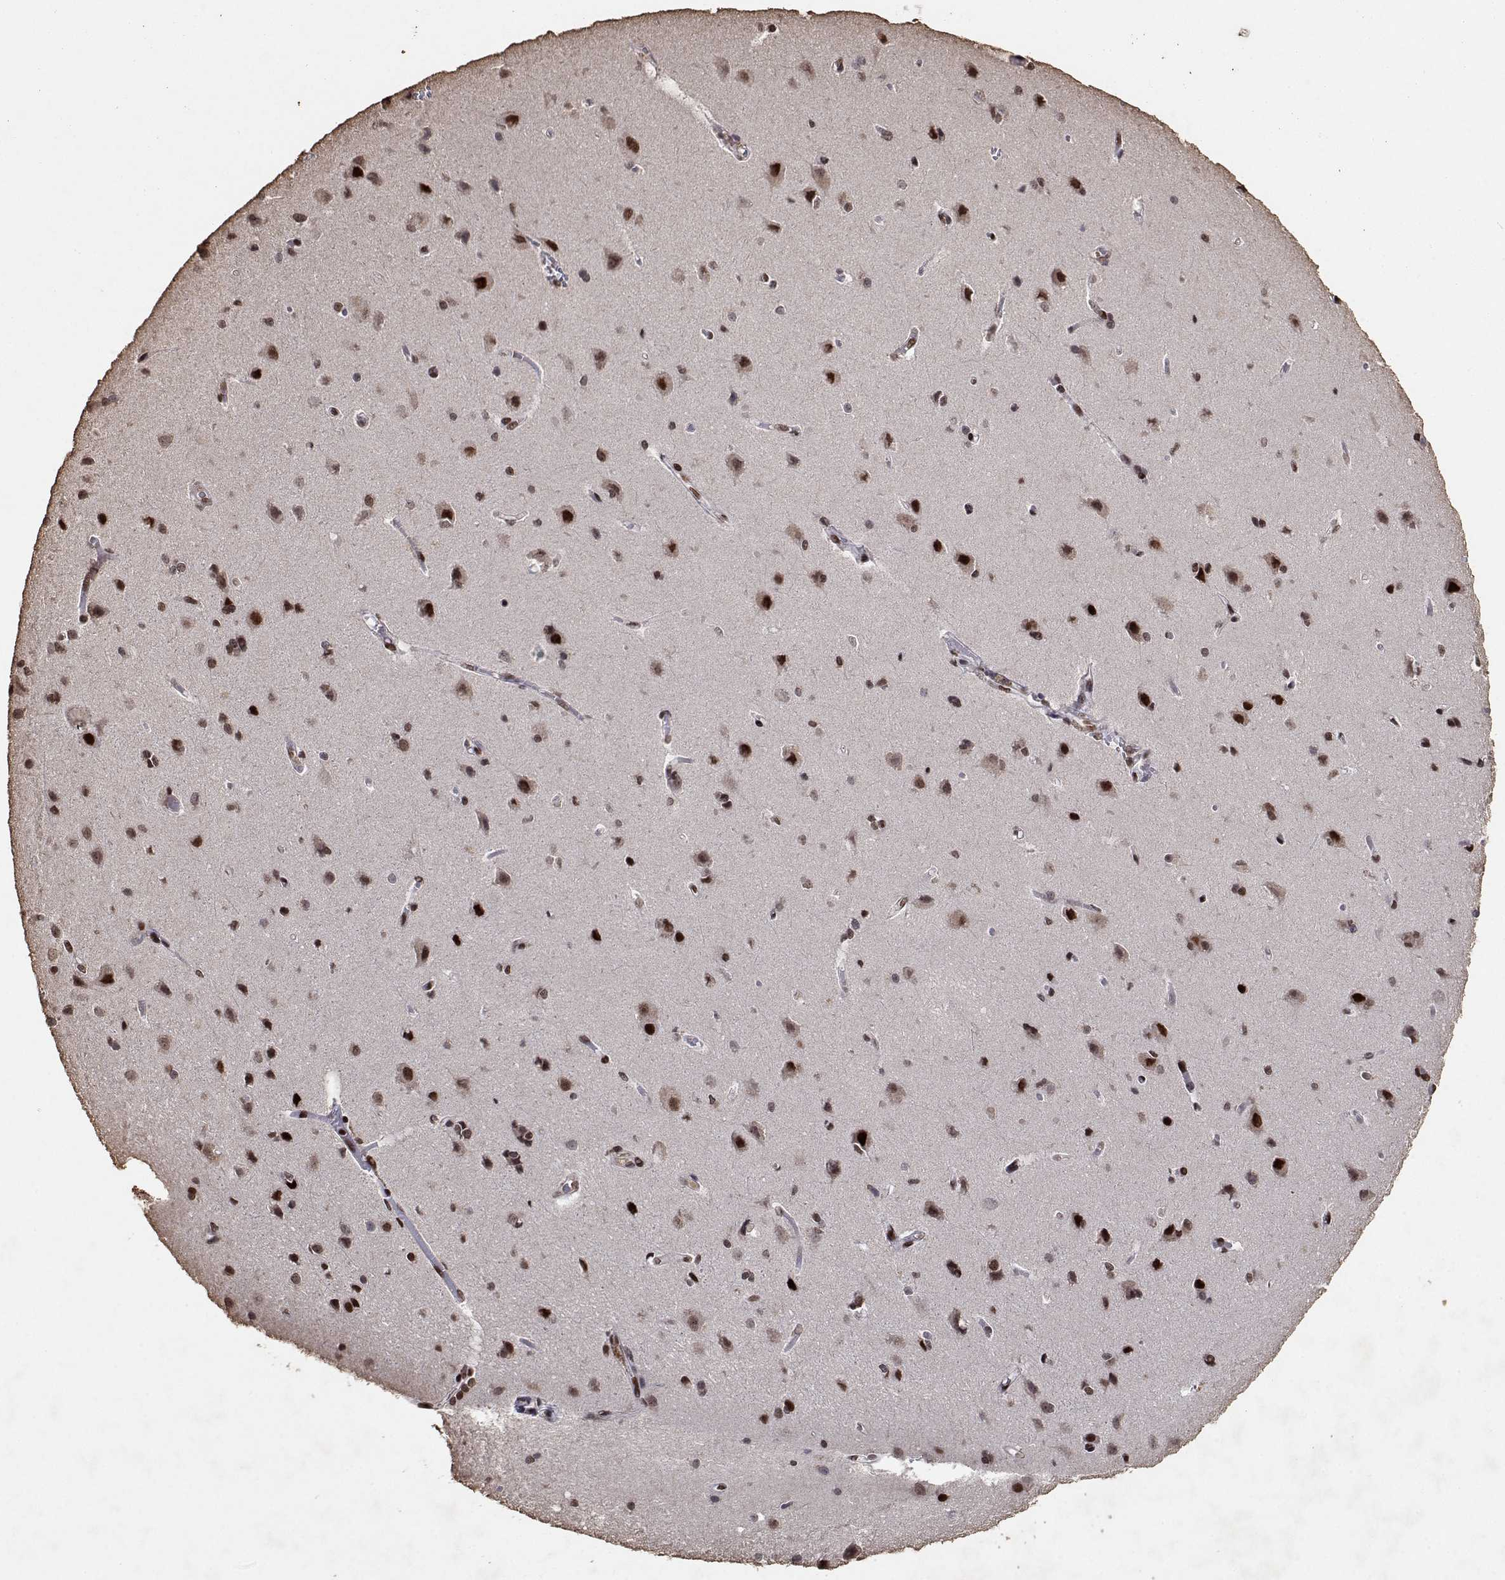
{"staining": {"intensity": "strong", "quantity": ">75%", "location": "nuclear"}, "tissue": "cerebral cortex", "cell_type": "Endothelial cells", "image_type": "normal", "snomed": [{"axis": "morphology", "description": "Normal tissue, NOS"}, {"axis": "topography", "description": "Cerebral cortex"}], "caption": "Immunohistochemistry (IHC) micrograph of unremarkable cerebral cortex: cerebral cortex stained using immunohistochemistry (IHC) demonstrates high levels of strong protein expression localized specifically in the nuclear of endothelial cells, appearing as a nuclear brown color.", "gene": "TOE1", "patient": {"sex": "male", "age": 37}}